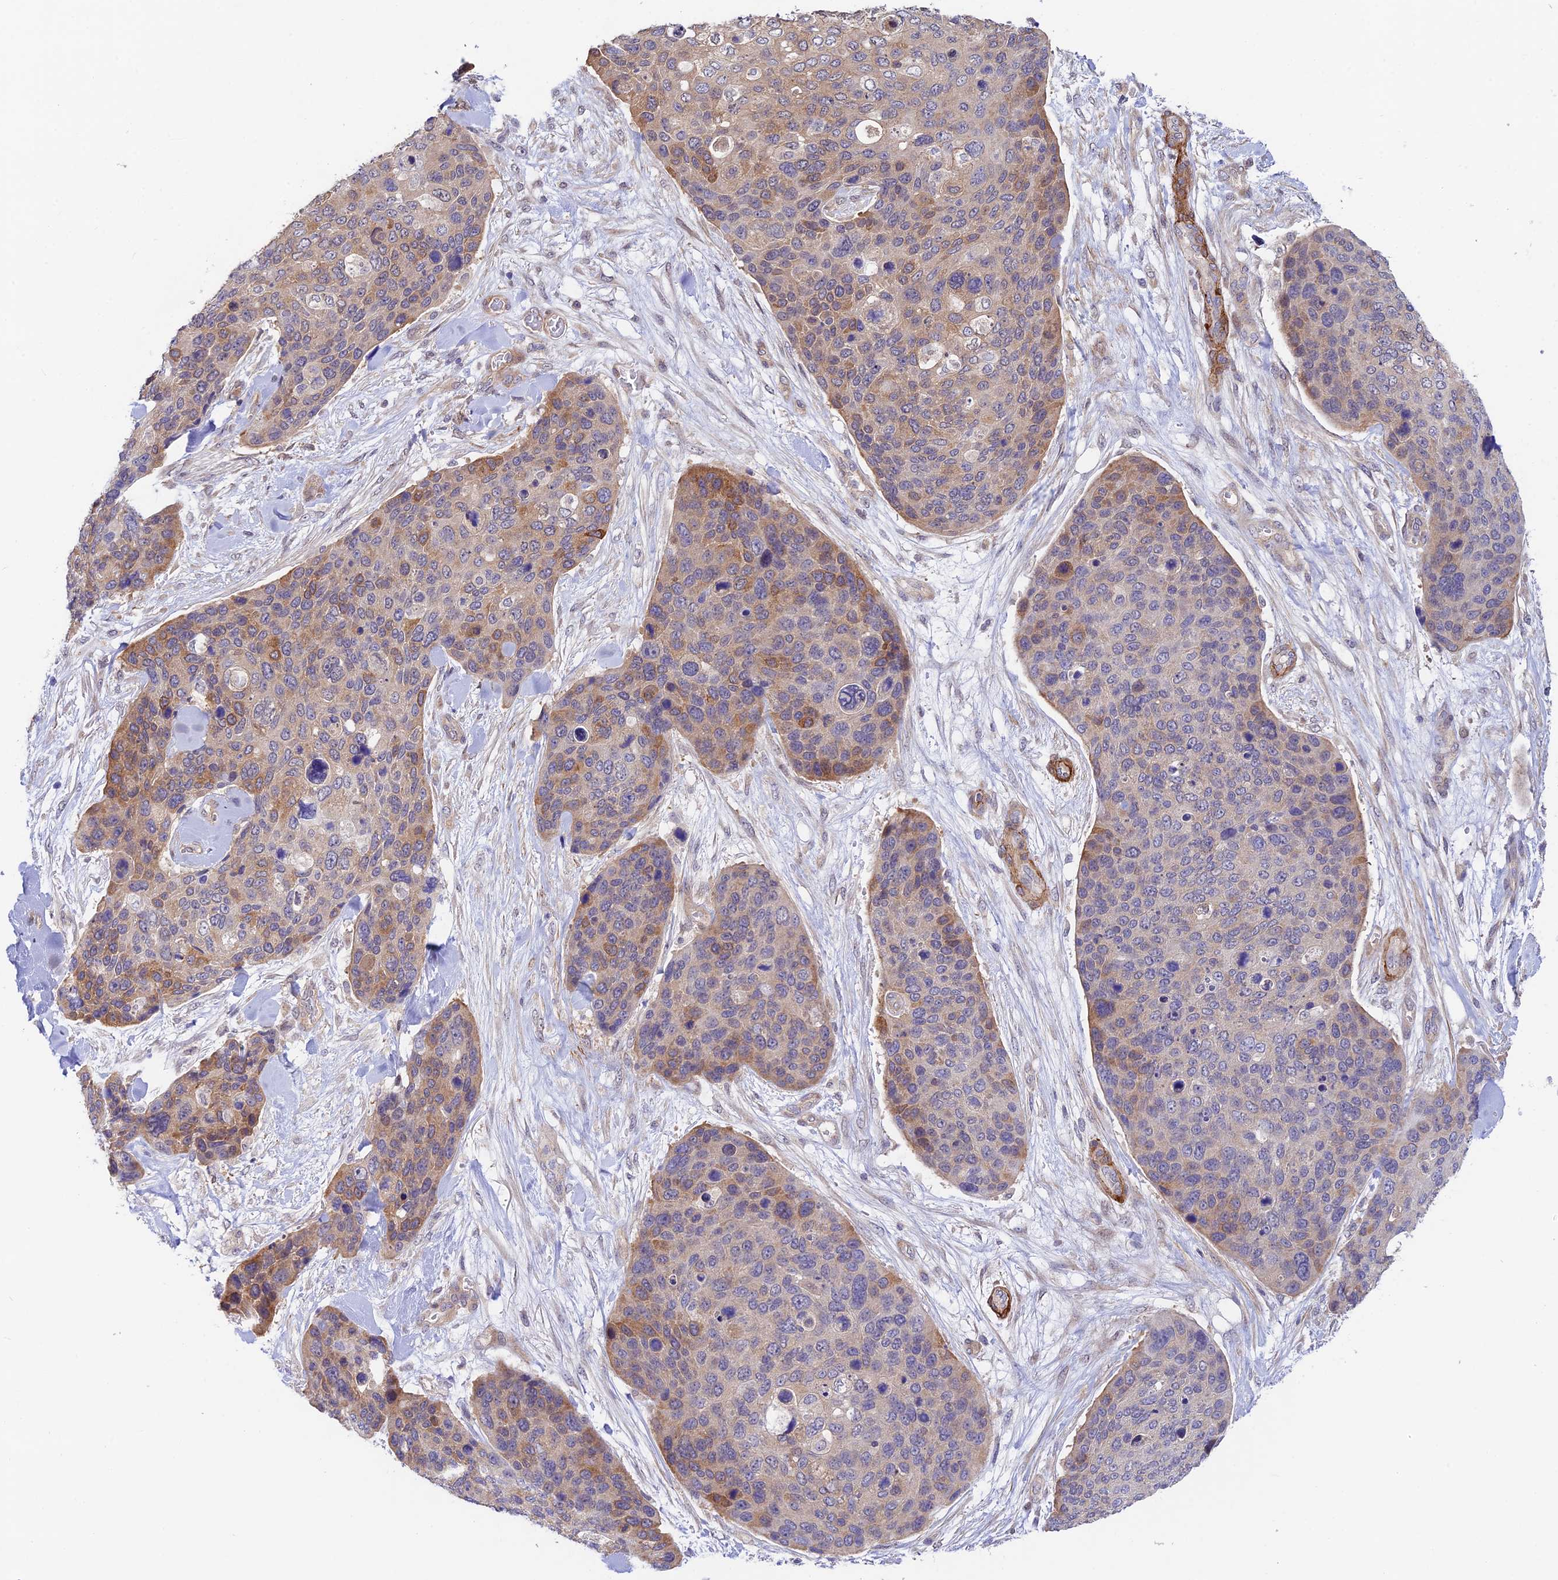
{"staining": {"intensity": "moderate", "quantity": "25%-75%", "location": "cytoplasmic/membranous"}, "tissue": "skin cancer", "cell_type": "Tumor cells", "image_type": "cancer", "snomed": [{"axis": "morphology", "description": "Basal cell carcinoma"}, {"axis": "topography", "description": "Skin"}], "caption": "The immunohistochemical stain labels moderate cytoplasmic/membranous expression in tumor cells of basal cell carcinoma (skin) tissue.", "gene": "ANKRD50", "patient": {"sex": "female", "age": 74}}